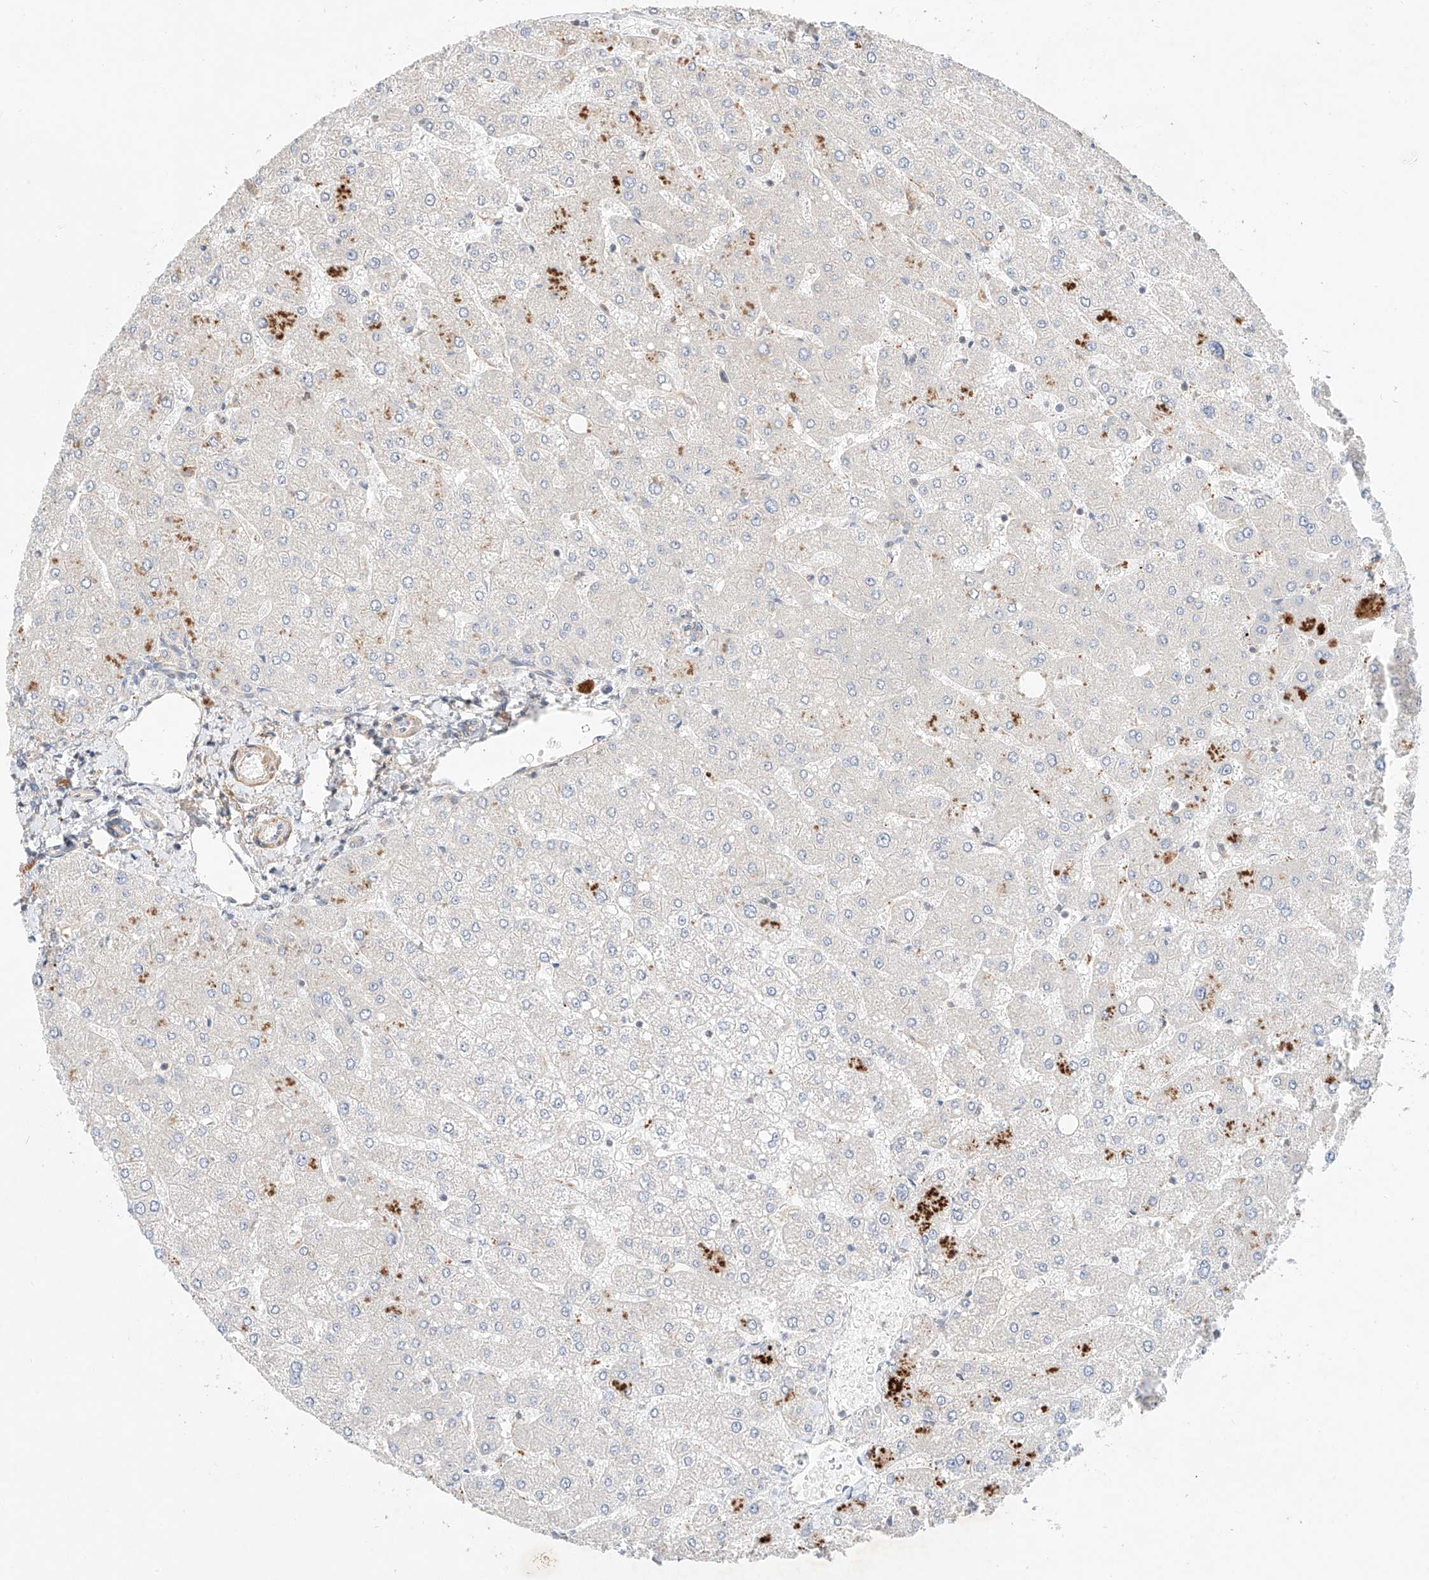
{"staining": {"intensity": "negative", "quantity": "none", "location": "none"}, "tissue": "liver", "cell_type": "Cholangiocytes", "image_type": "normal", "snomed": [{"axis": "morphology", "description": "Normal tissue, NOS"}, {"axis": "topography", "description": "Liver"}], "caption": "A photomicrograph of liver stained for a protein reveals no brown staining in cholangiocytes. Brightfield microscopy of immunohistochemistry stained with DAB (brown) and hematoxylin (blue), captured at high magnification.", "gene": "TSR2", "patient": {"sex": "male", "age": 55}}